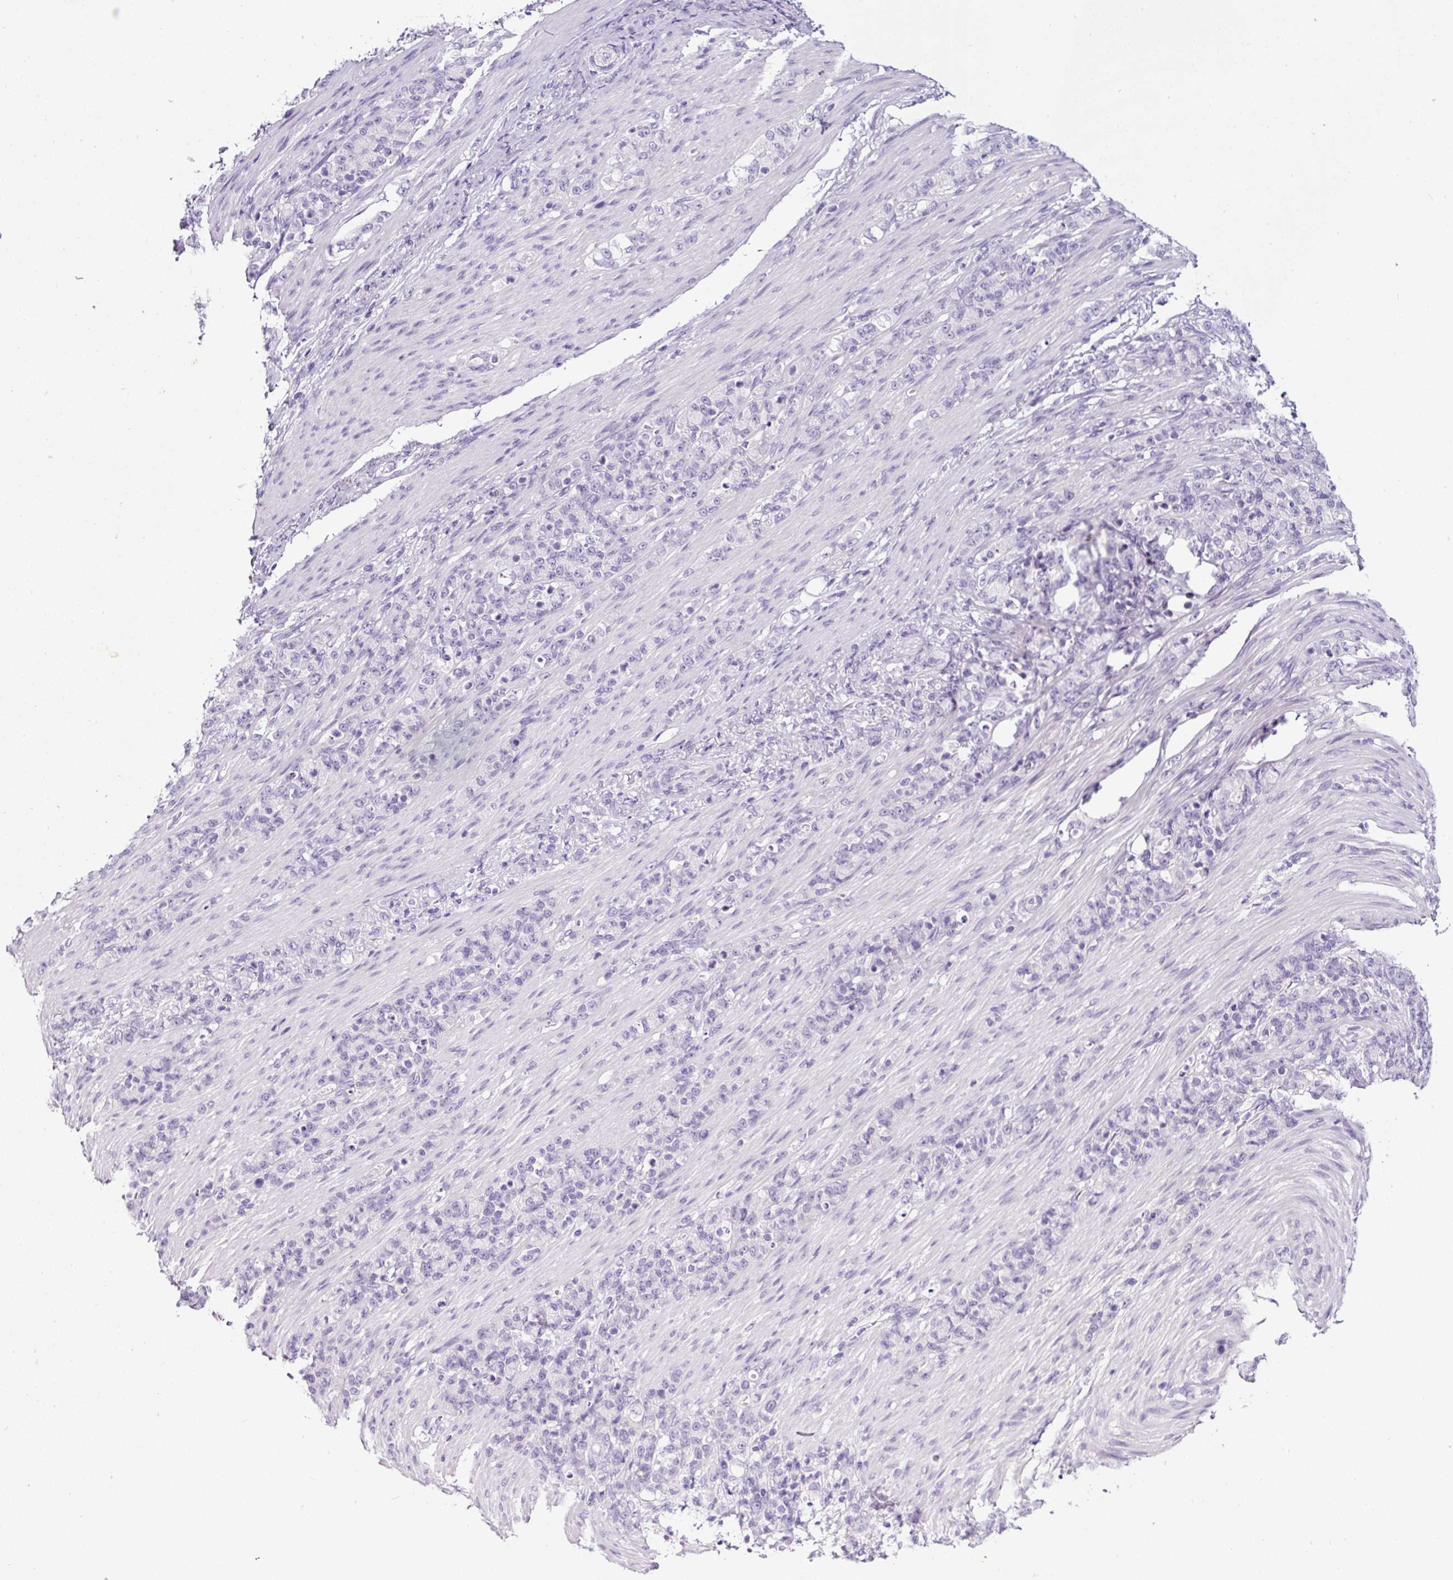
{"staining": {"intensity": "negative", "quantity": "none", "location": "none"}, "tissue": "stomach cancer", "cell_type": "Tumor cells", "image_type": "cancer", "snomed": [{"axis": "morphology", "description": "Adenocarcinoma, NOS"}, {"axis": "topography", "description": "Stomach"}], "caption": "Image shows no protein staining in tumor cells of stomach cancer tissue.", "gene": "SP8", "patient": {"sex": "female", "age": 79}}